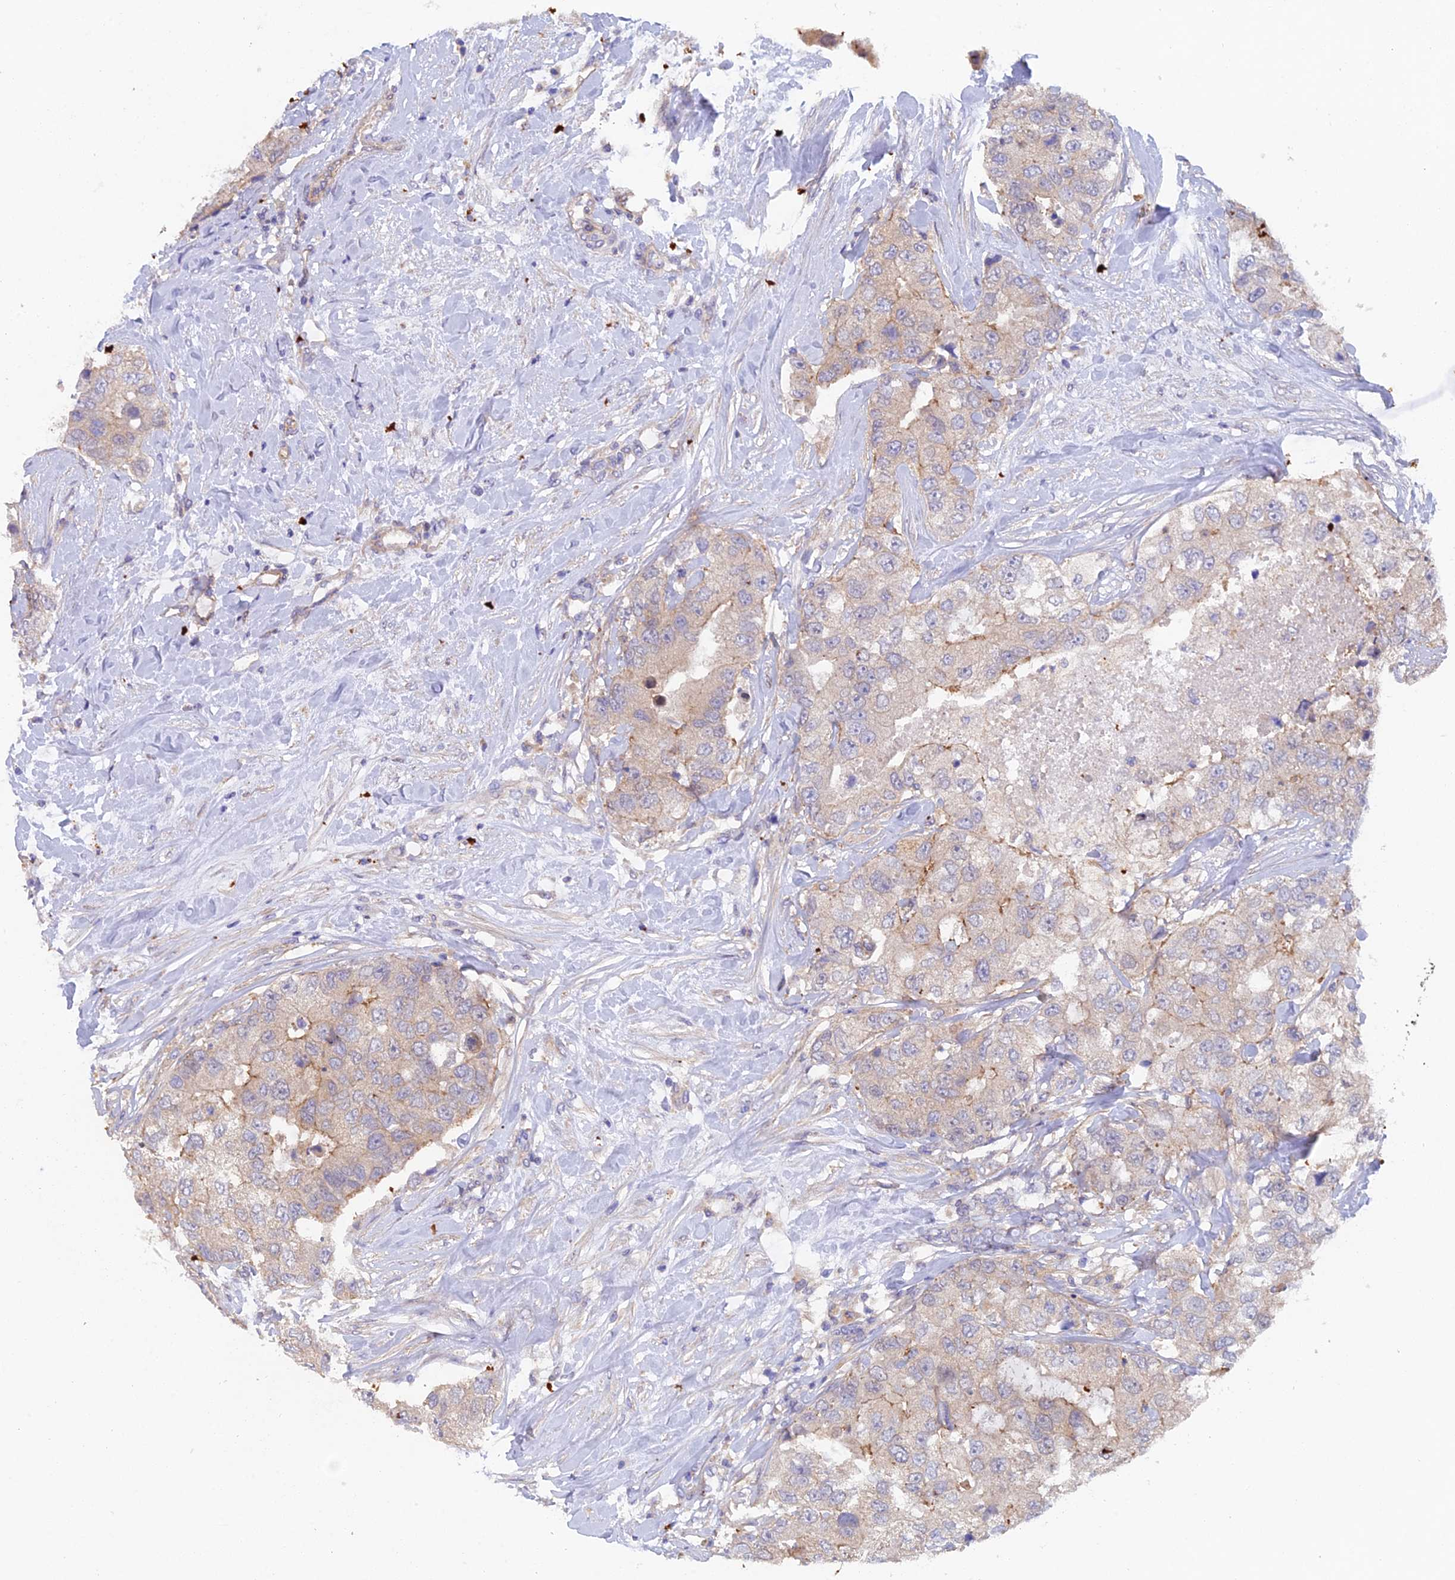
{"staining": {"intensity": "weak", "quantity": "<25%", "location": "cytoplasmic/membranous"}, "tissue": "breast cancer", "cell_type": "Tumor cells", "image_type": "cancer", "snomed": [{"axis": "morphology", "description": "Duct carcinoma"}, {"axis": "topography", "description": "Breast"}], "caption": "A histopathology image of human invasive ductal carcinoma (breast) is negative for staining in tumor cells. (Stains: DAB immunohistochemistry with hematoxylin counter stain, Microscopy: brightfield microscopy at high magnification).", "gene": "FZR1", "patient": {"sex": "female", "age": 62}}